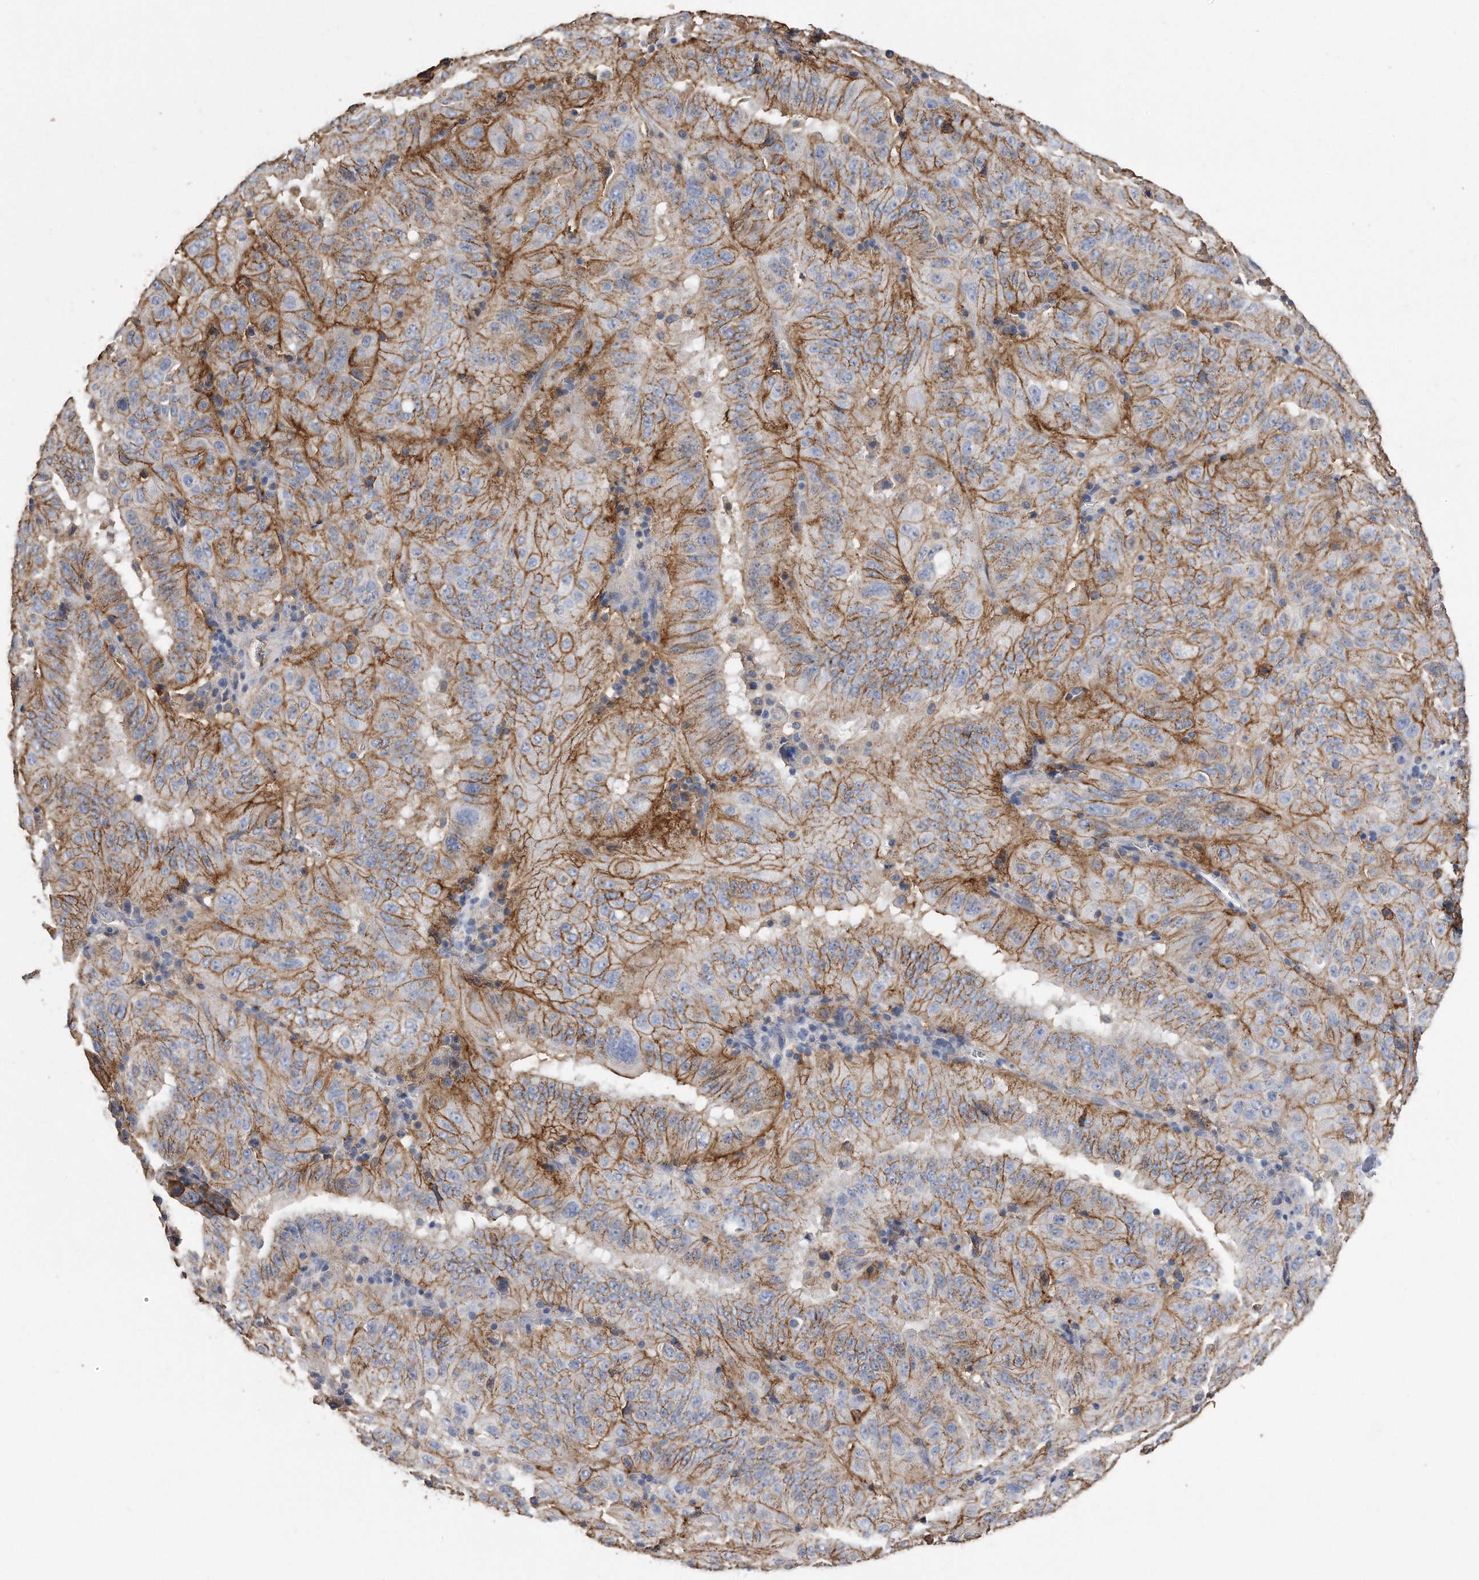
{"staining": {"intensity": "moderate", "quantity": ">75%", "location": "cytoplasmic/membranous"}, "tissue": "pancreatic cancer", "cell_type": "Tumor cells", "image_type": "cancer", "snomed": [{"axis": "morphology", "description": "Adenocarcinoma, NOS"}, {"axis": "topography", "description": "Pancreas"}], "caption": "IHC of human pancreatic adenocarcinoma displays medium levels of moderate cytoplasmic/membranous staining in approximately >75% of tumor cells.", "gene": "CDCP1", "patient": {"sex": "male", "age": 63}}